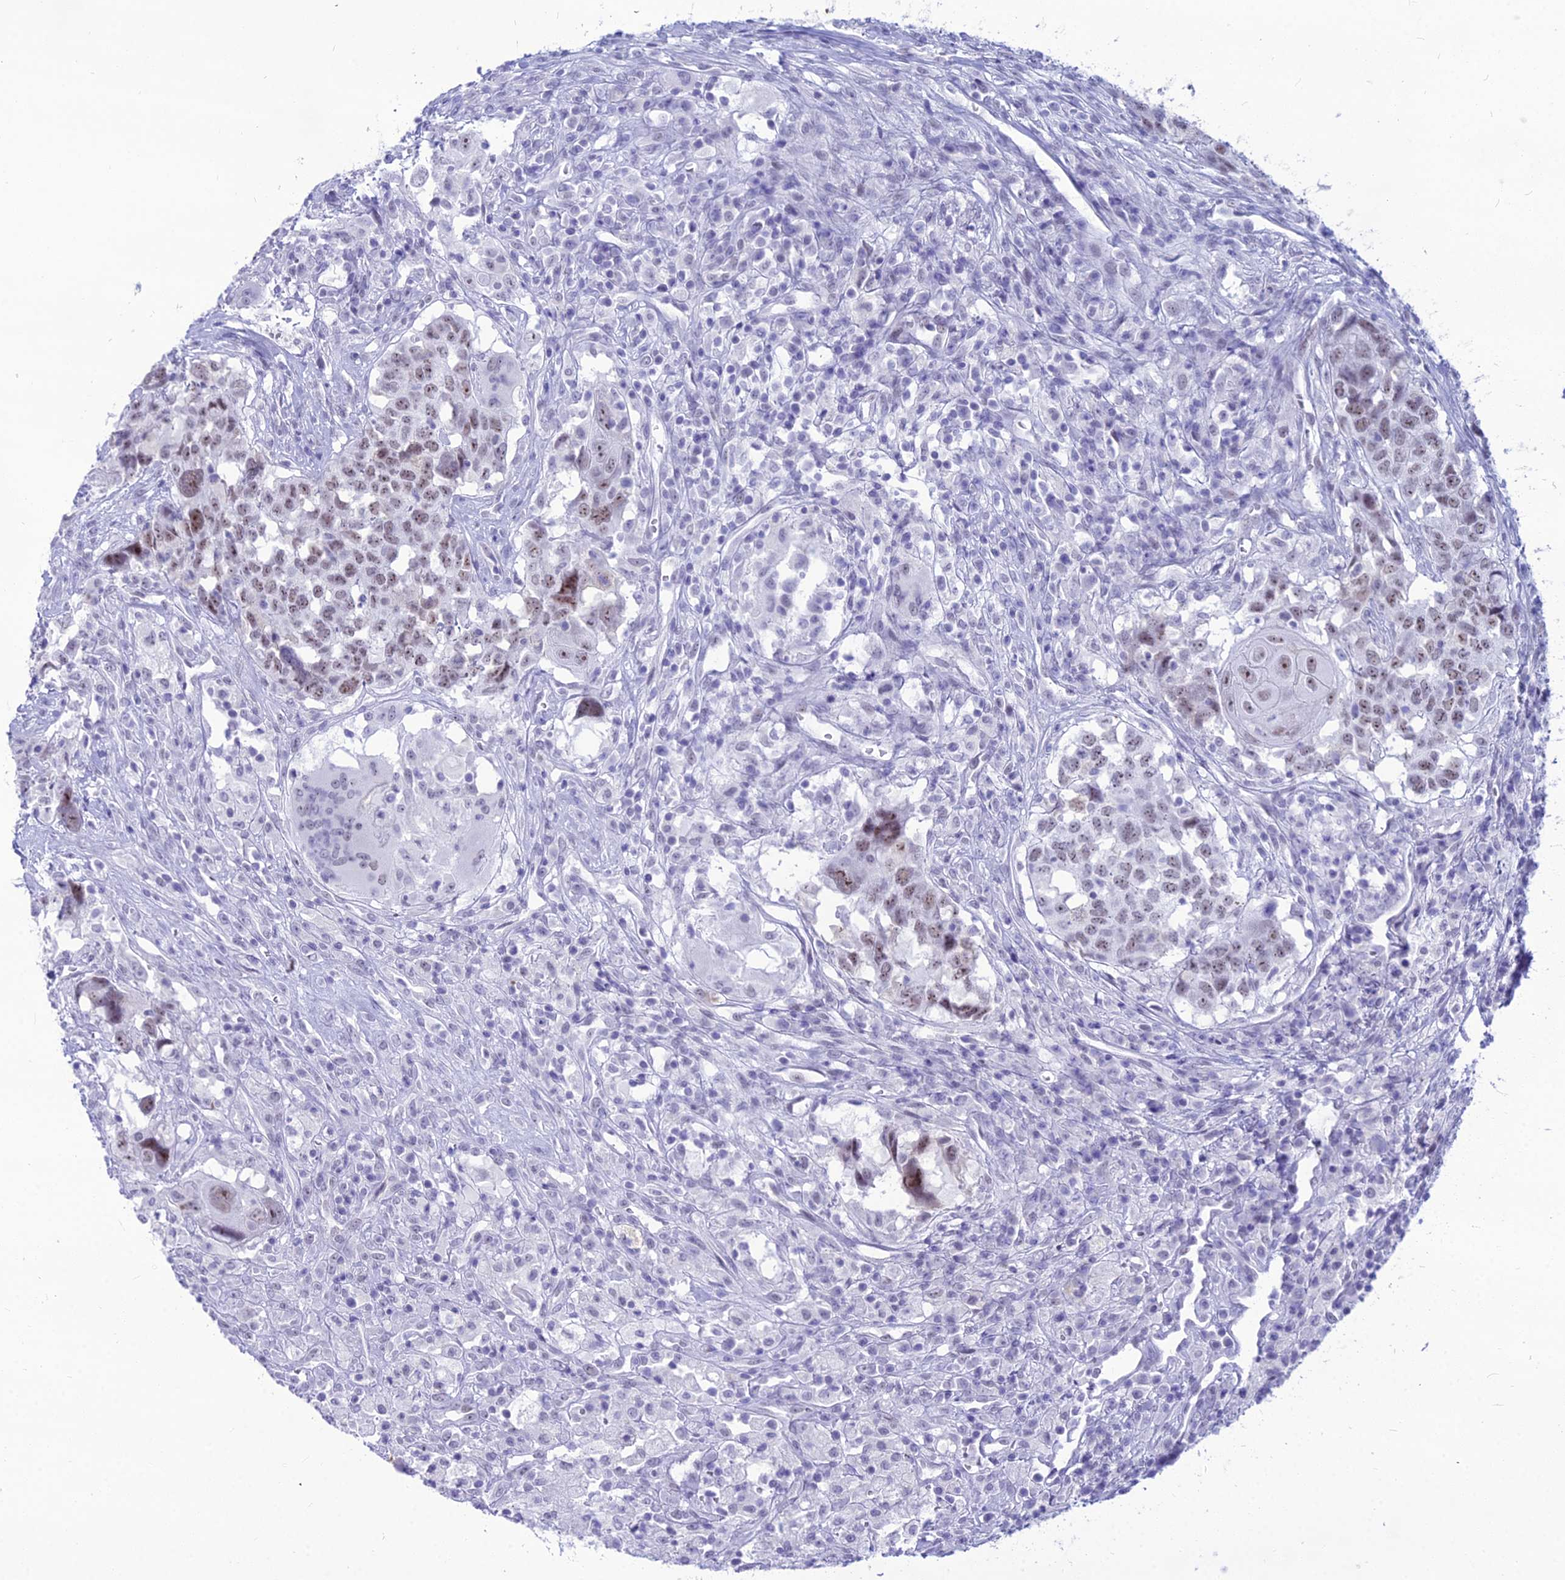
{"staining": {"intensity": "moderate", "quantity": "25%-75%", "location": "nuclear"}, "tissue": "head and neck cancer", "cell_type": "Tumor cells", "image_type": "cancer", "snomed": [{"axis": "morphology", "description": "Squamous cell carcinoma, NOS"}, {"axis": "topography", "description": "Head-Neck"}], "caption": "A histopathology image of human head and neck squamous cell carcinoma stained for a protein reveals moderate nuclear brown staining in tumor cells.", "gene": "DHX40", "patient": {"sex": "male", "age": 66}}